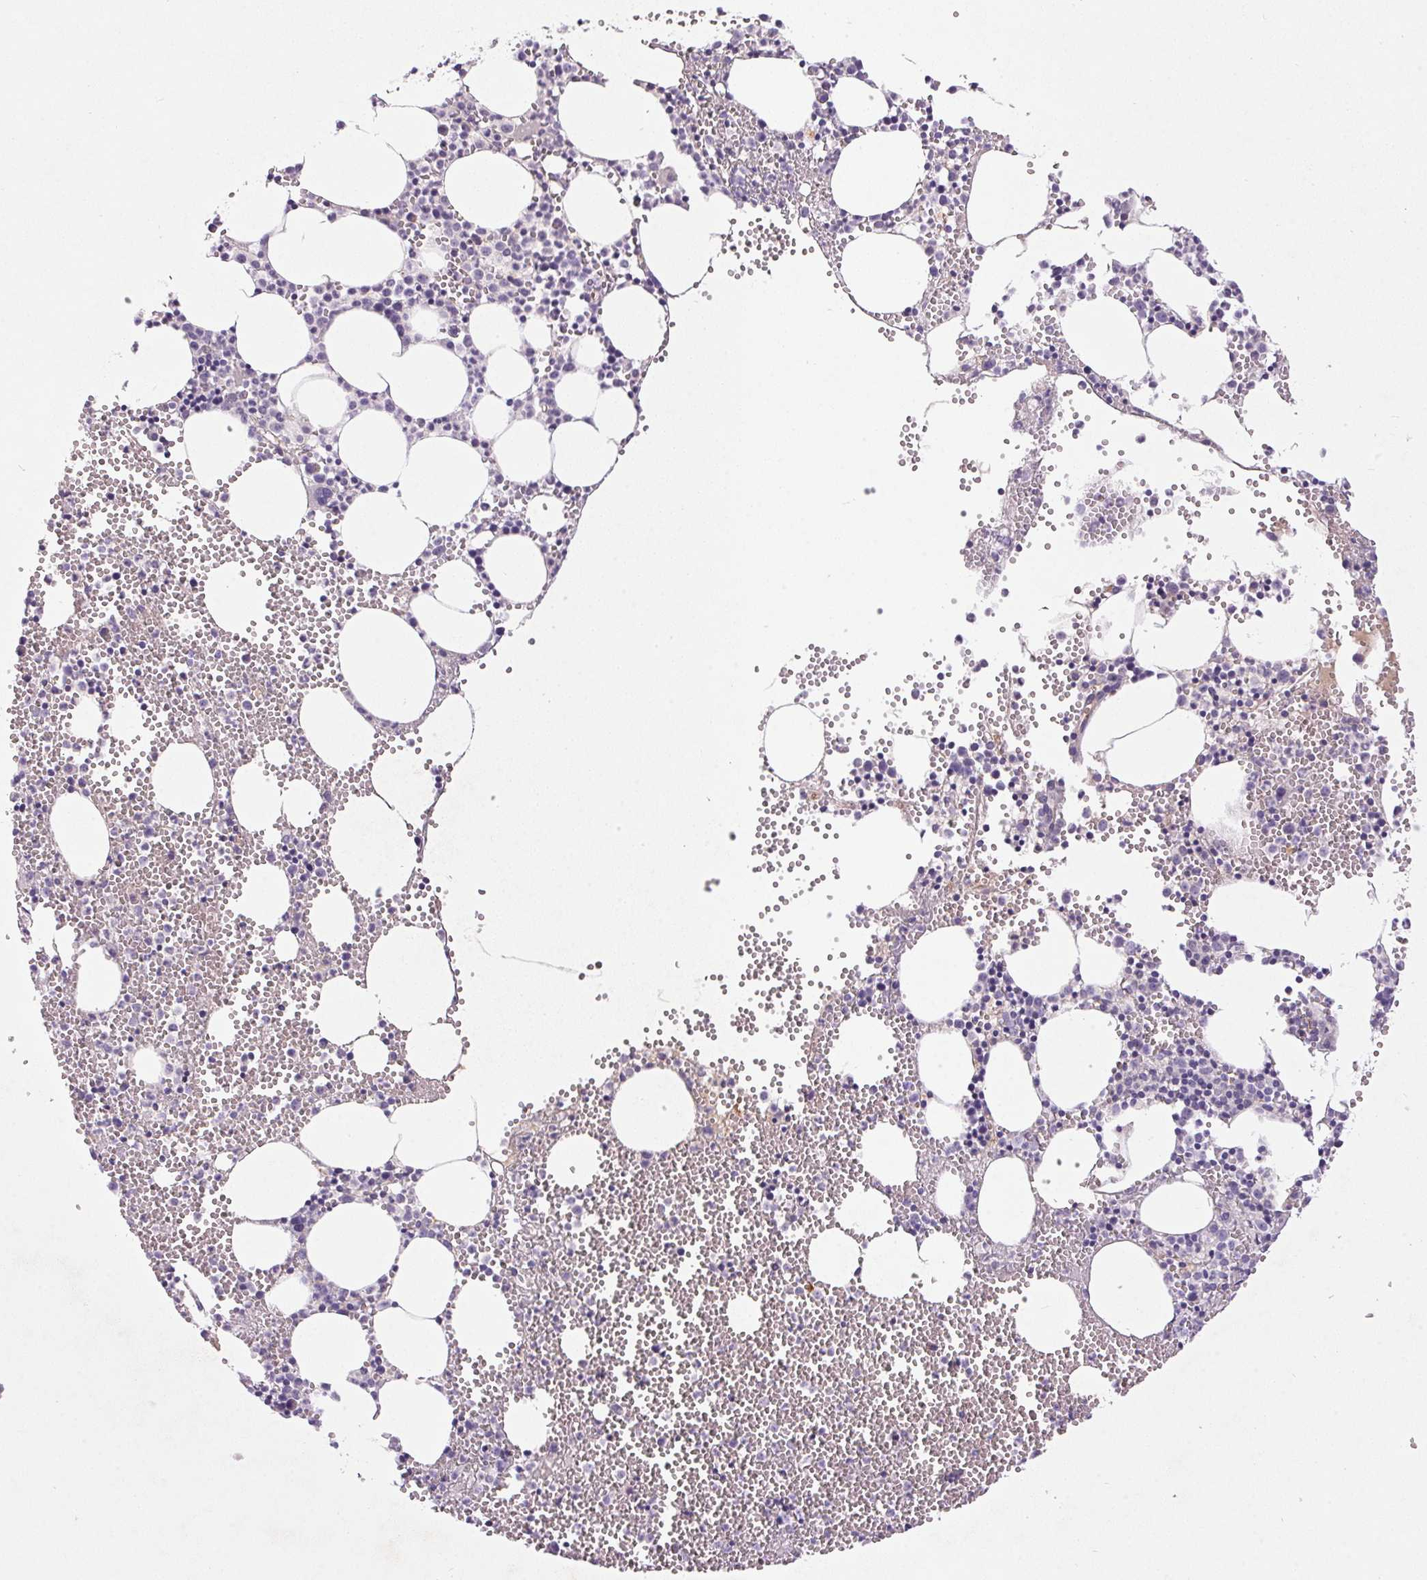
{"staining": {"intensity": "weak", "quantity": "<25%", "location": "cytoplasmic/membranous"}, "tissue": "bone marrow", "cell_type": "Hematopoietic cells", "image_type": "normal", "snomed": [{"axis": "morphology", "description": "Normal tissue, NOS"}, {"axis": "topography", "description": "Bone marrow"}], "caption": "Immunohistochemistry (IHC) histopathology image of benign bone marrow: human bone marrow stained with DAB (3,3'-diaminobenzidine) exhibits no significant protein expression in hematopoietic cells. (DAB IHC, high magnification).", "gene": "APOC4", "patient": {"sex": "male", "age": 89}}